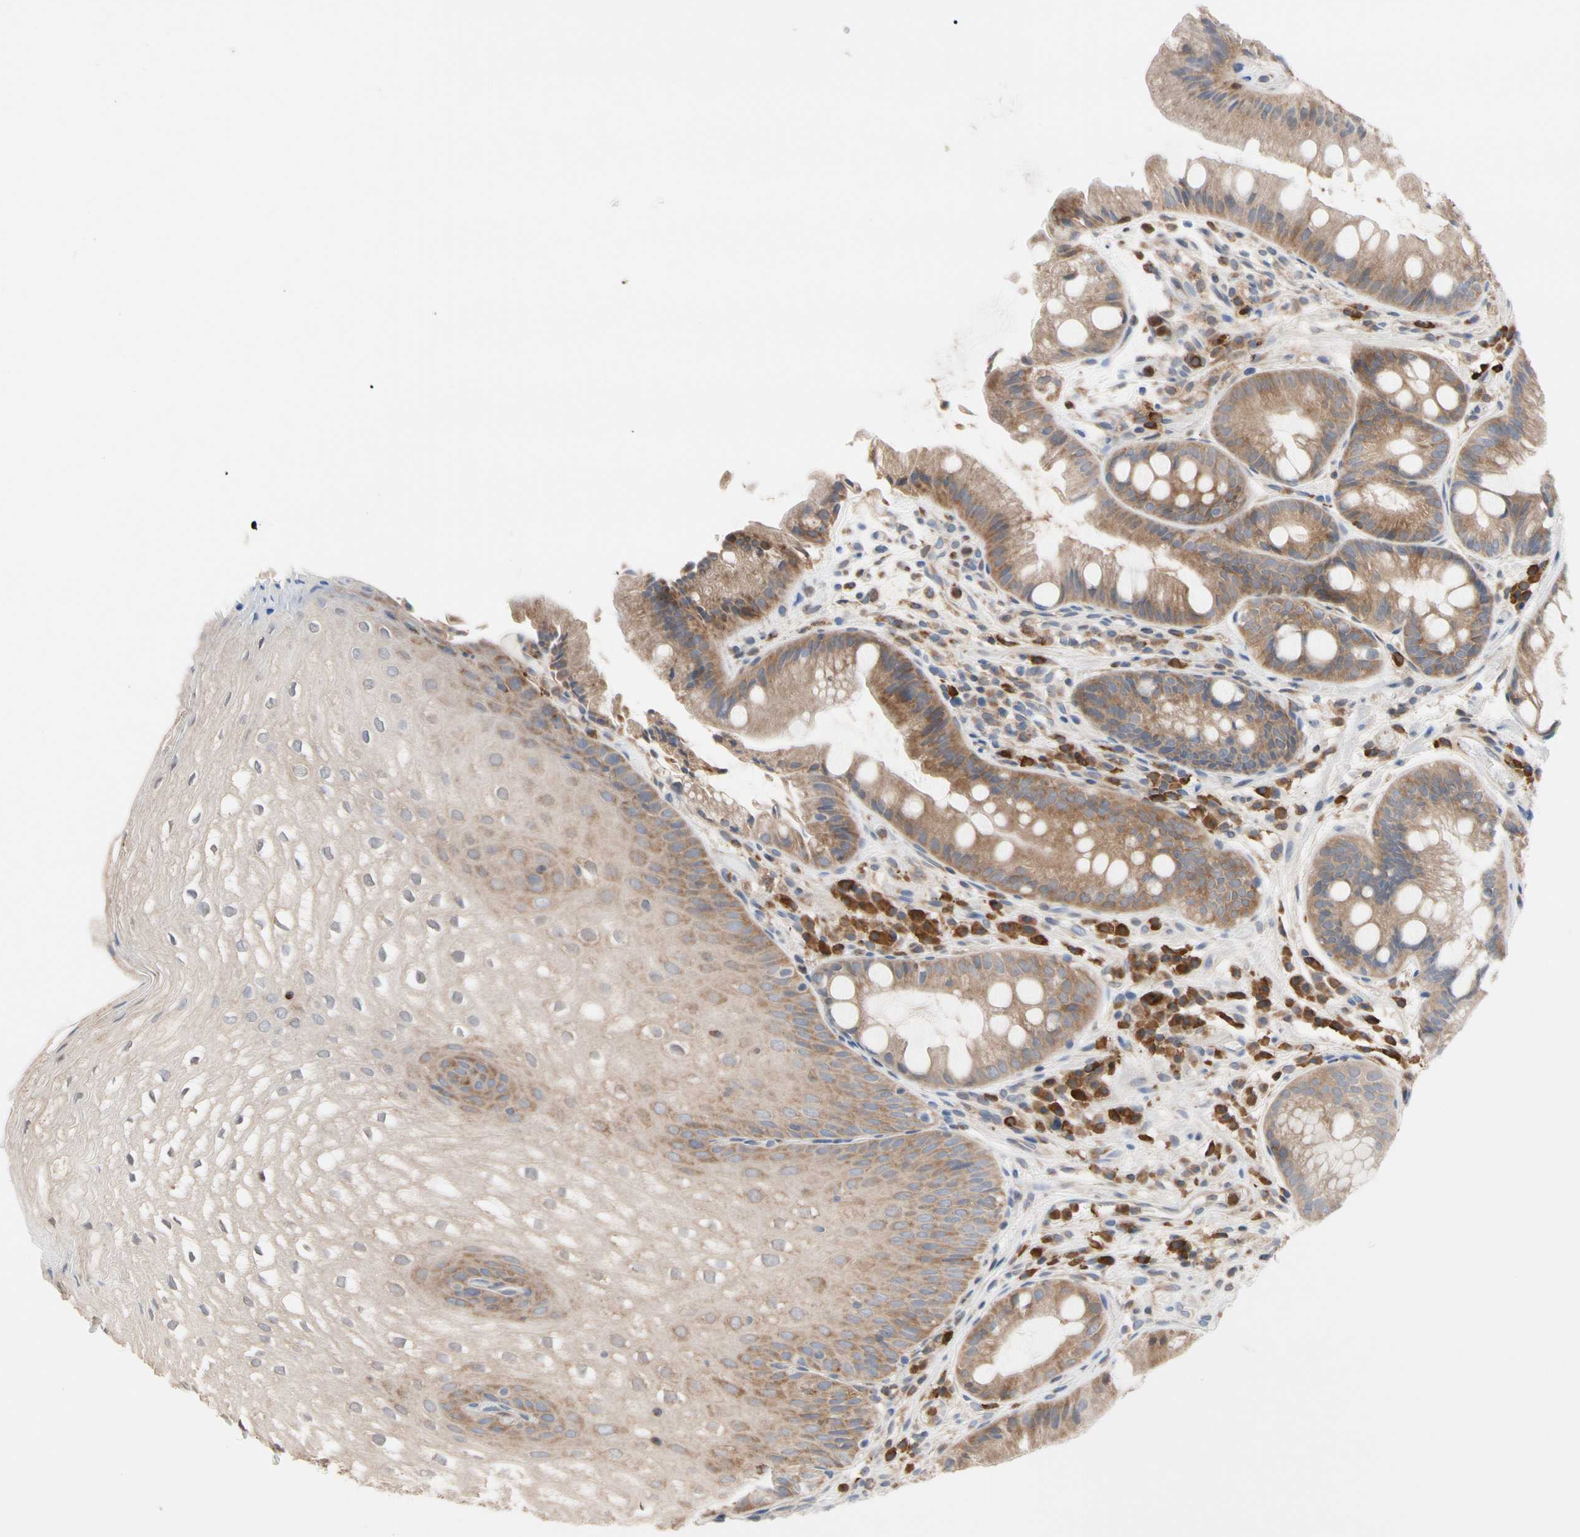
{"staining": {"intensity": "moderate", "quantity": "25%-75%", "location": "cytoplasmic/membranous"}, "tissue": "stomach", "cell_type": "Glandular cells", "image_type": "normal", "snomed": [{"axis": "morphology", "description": "Normal tissue, NOS"}, {"axis": "topography", "description": "Stomach, upper"}], "caption": "Approximately 25%-75% of glandular cells in normal stomach exhibit moderate cytoplasmic/membranous protein expression as visualized by brown immunohistochemical staining.", "gene": "MCL1", "patient": {"sex": "male", "age": 72}}